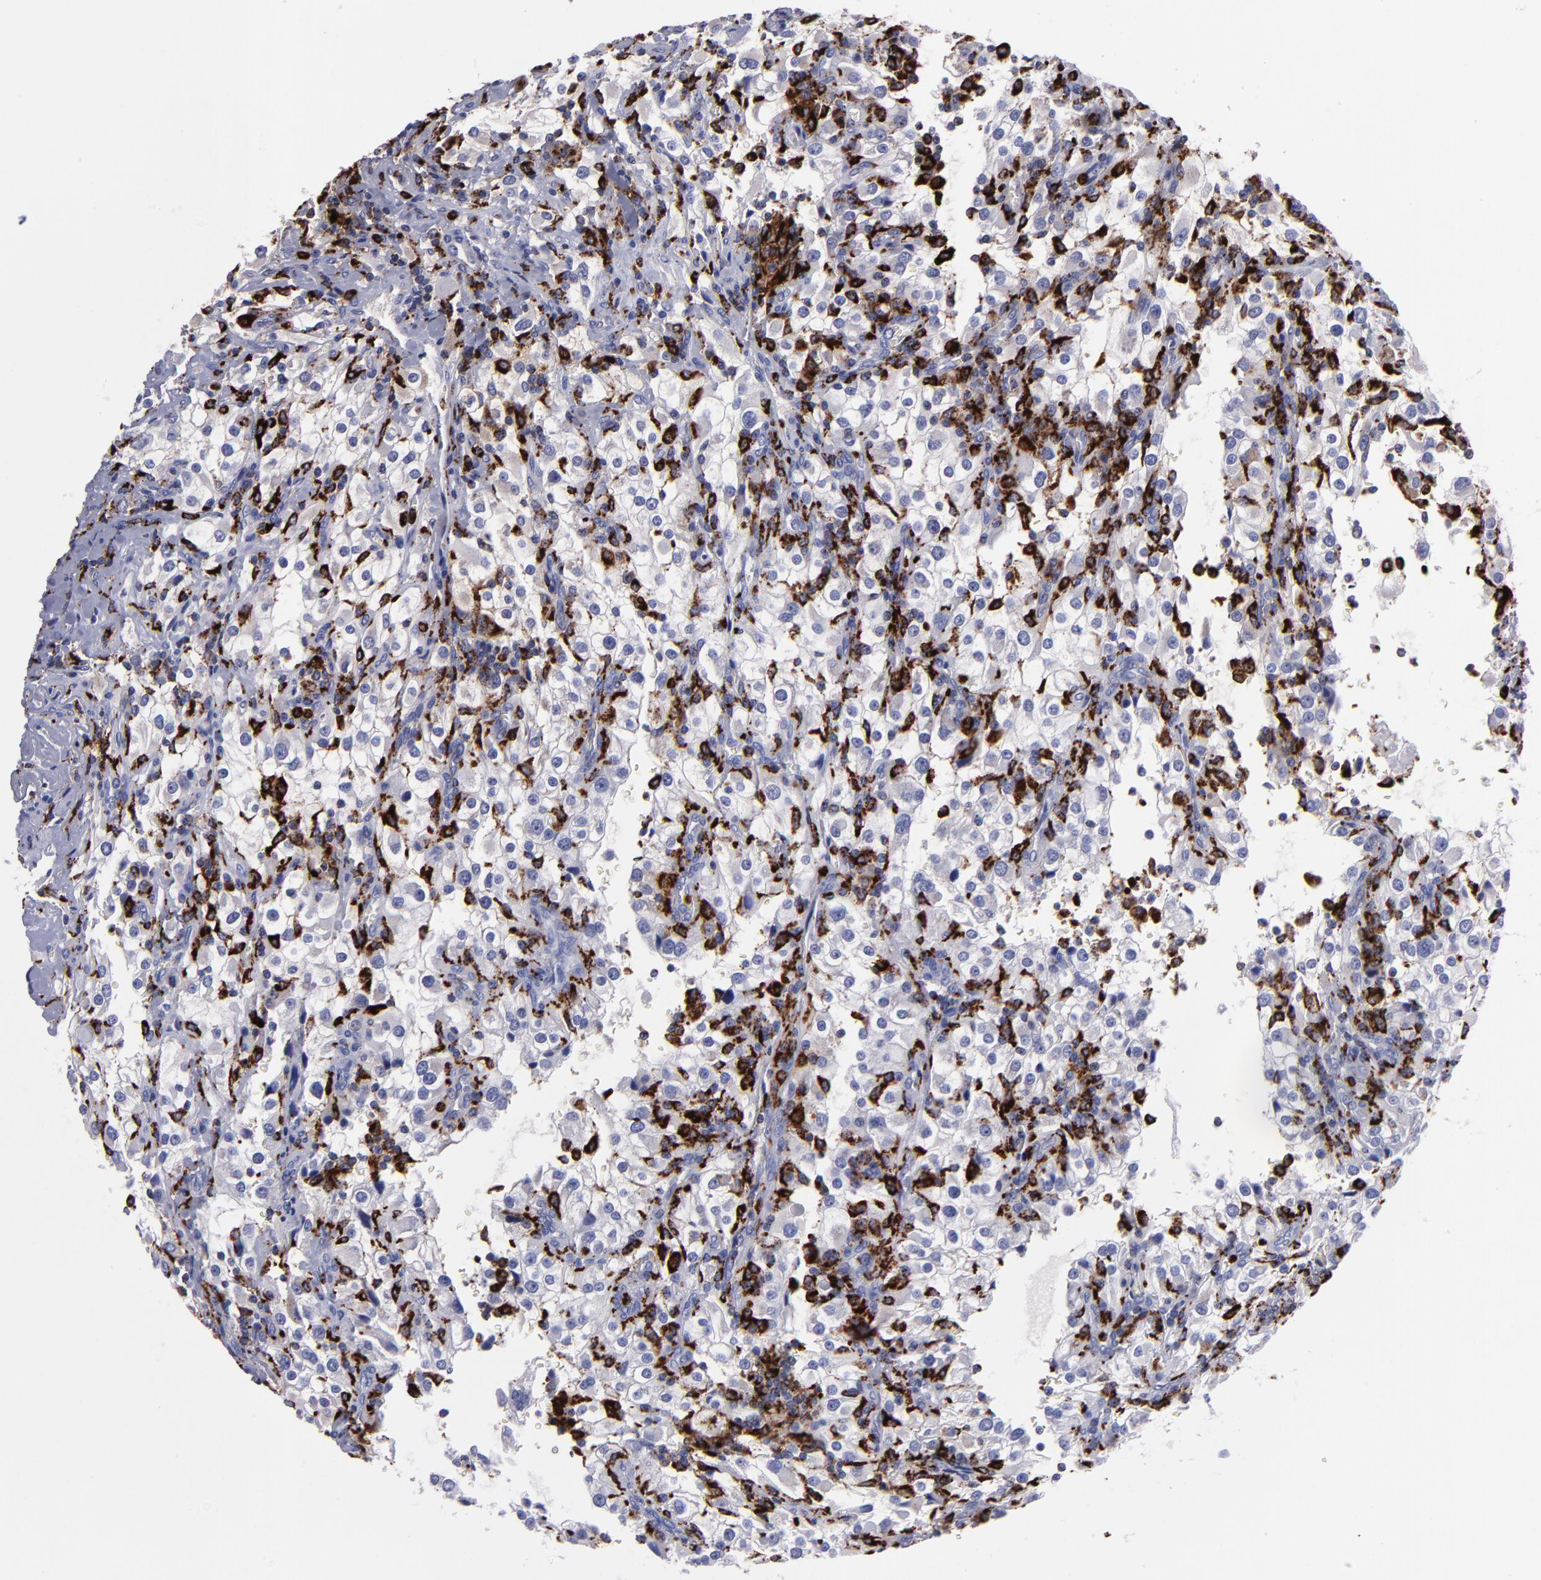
{"staining": {"intensity": "negative", "quantity": "none", "location": "none"}, "tissue": "renal cancer", "cell_type": "Tumor cells", "image_type": "cancer", "snomed": [{"axis": "morphology", "description": "Adenocarcinoma, NOS"}, {"axis": "topography", "description": "Kidney"}], "caption": "Renal adenocarcinoma stained for a protein using immunohistochemistry (IHC) reveals no staining tumor cells.", "gene": "CTSS", "patient": {"sex": "female", "age": 52}}